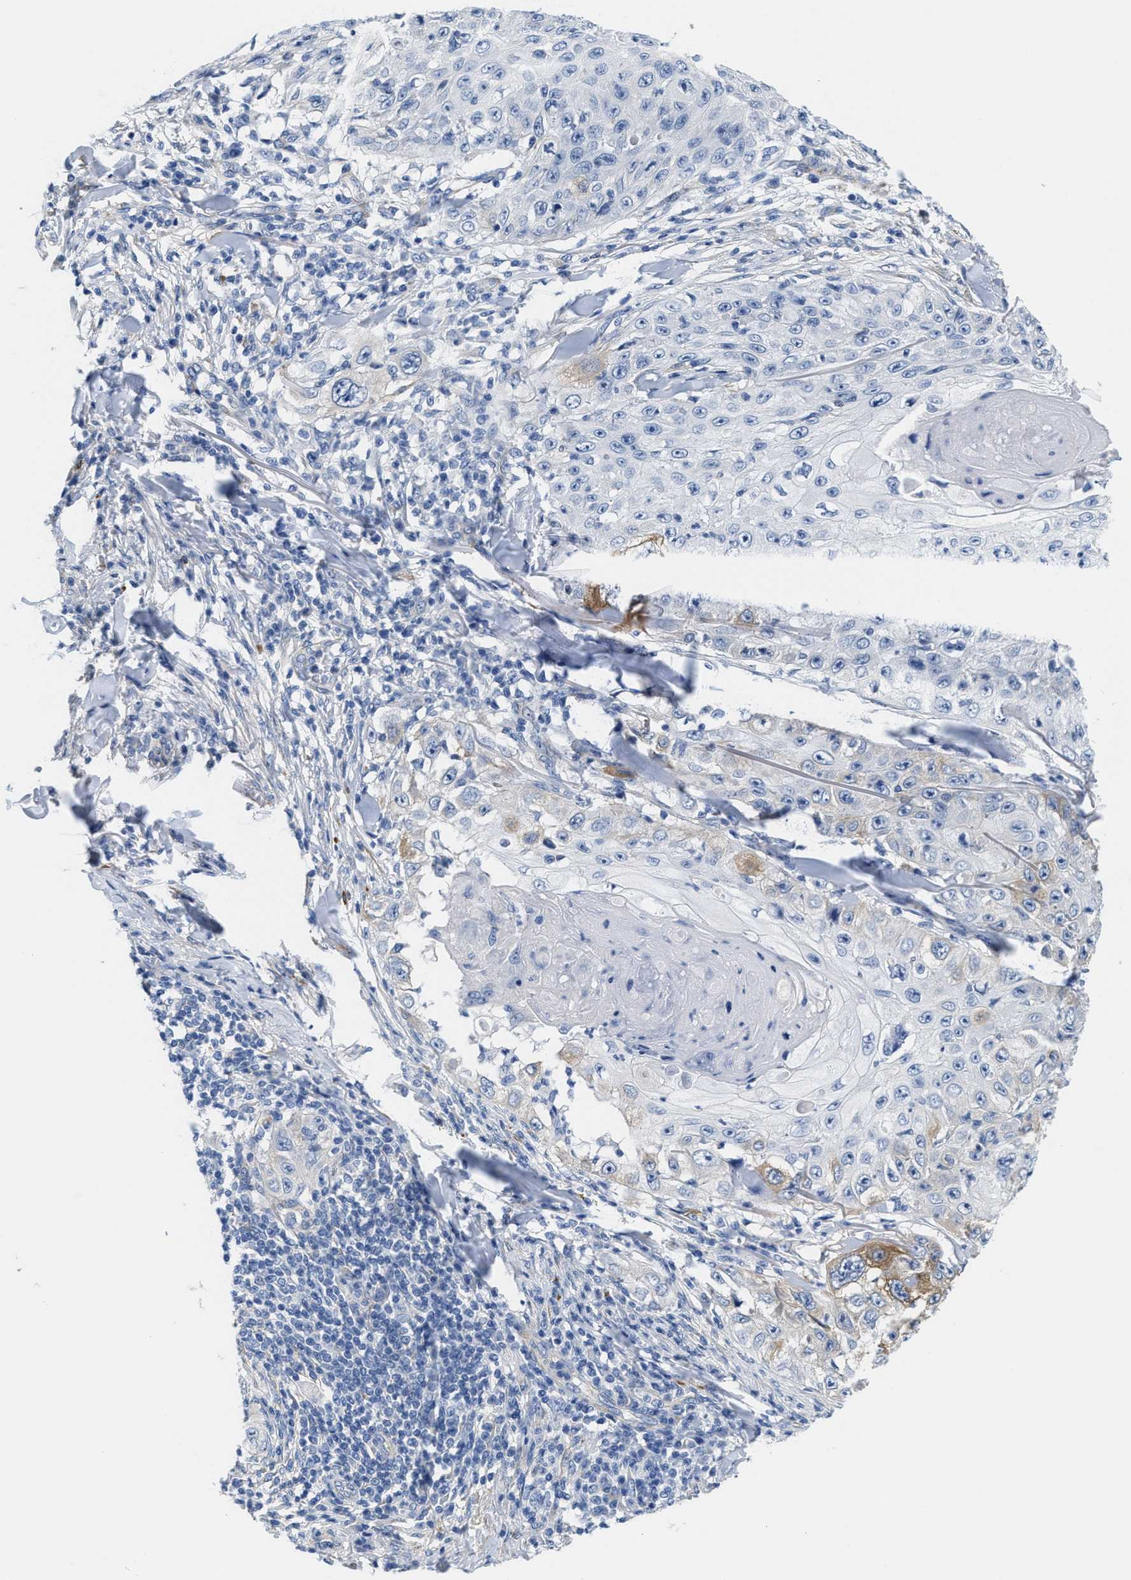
{"staining": {"intensity": "negative", "quantity": "none", "location": "none"}, "tissue": "skin cancer", "cell_type": "Tumor cells", "image_type": "cancer", "snomed": [{"axis": "morphology", "description": "Squamous cell carcinoma, NOS"}, {"axis": "topography", "description": "Skin"}], "caption": "A photomicrograph of squamous cell carcinoma (skin) stained for a protein demonstrates no brown staining in tumor cells.", "gene": "DSCAM", "patient": {"sex": "male", "age": 86}}